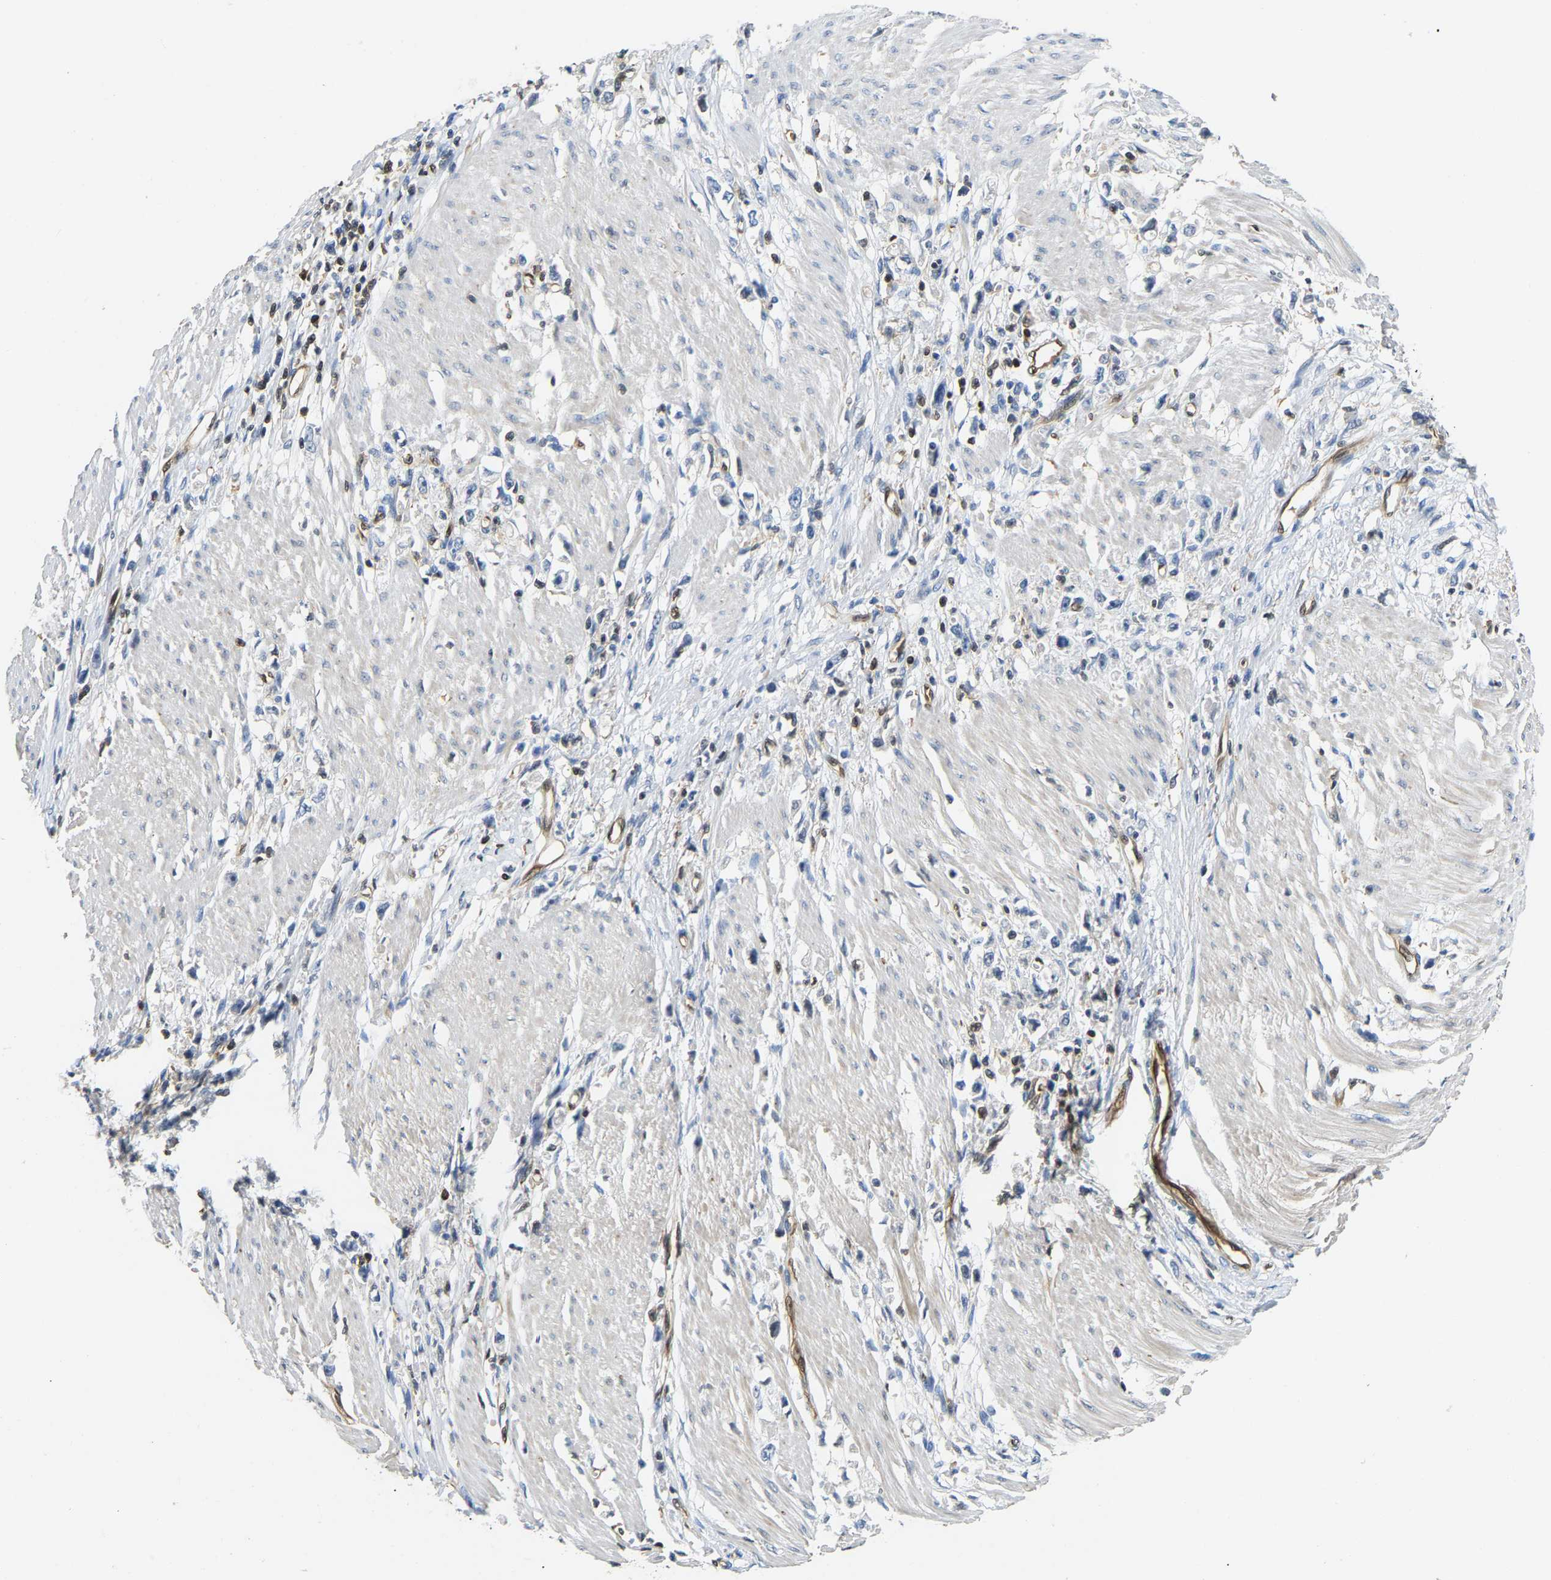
{"staining": {"intensity": "negative", "quantity": "none", "location": "none"}, "tissue": "stomach cancer", "cell_type": "Tumor cells", "image_type": "cancer", "snomed": [{"axis": "morphology", "description": "Adenocarcinoma, NOS"}, {"axis": "topography", "description": "Stomach"}], "caption": "Immunohistochemistry (IHC) of human stomach cancer reveals no positivity in tumor cells.", "gene": "GIMAP7", "patient": {"sex": "female", "age": 59}}